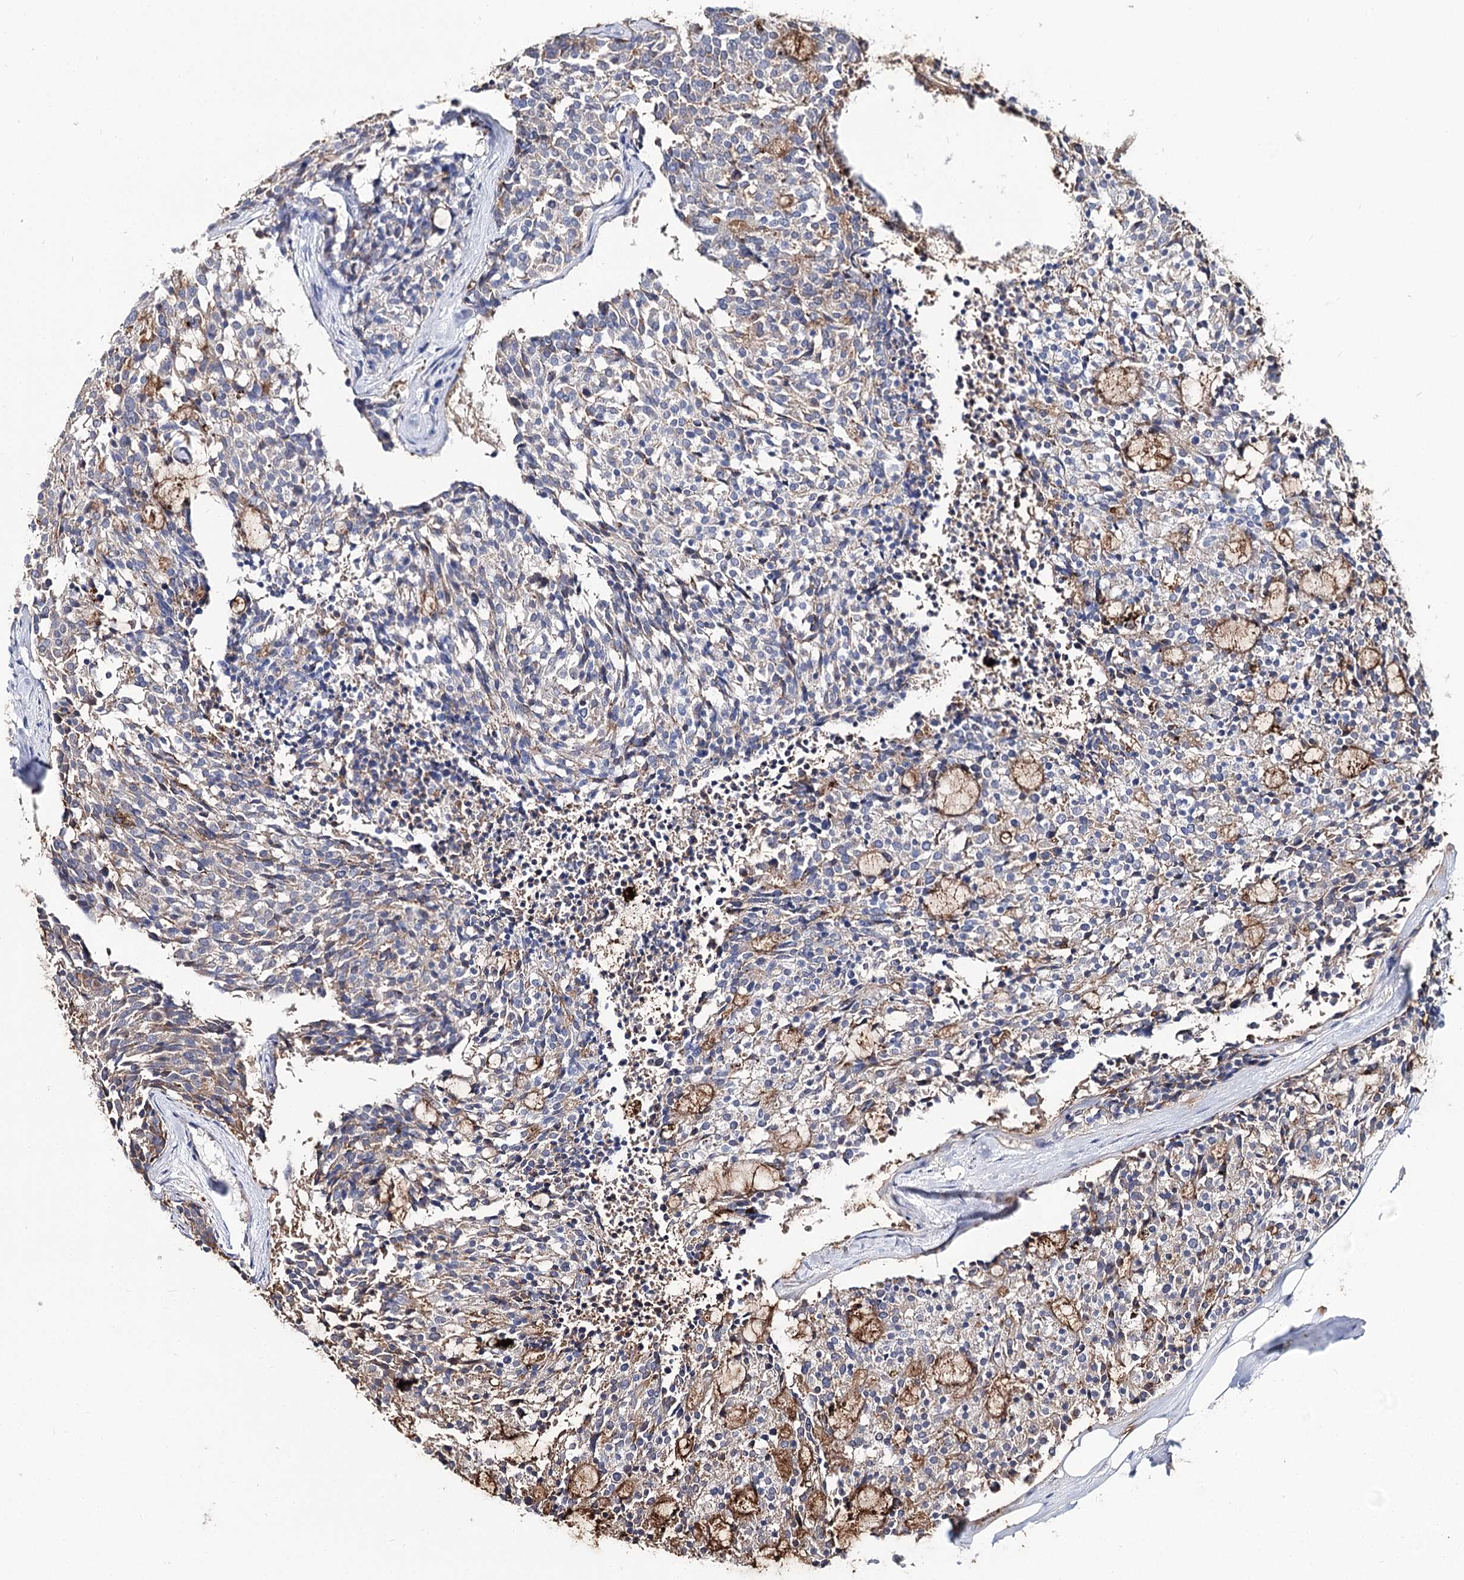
{"staining": {"intensity": "negative", "quantity": "none", "location": "none"}, "tissue": "carcinoid", "cell_type": "Tumor cells", "image_type": "cancer", "snomed": [{"axis": "morphology", "description": "Carcinoid, malignant, NOS"}, {"axis": "topography", "description": "Pancreas"}], "caption": "IHC micrograph of malignant carcinoid stained for a protein (brown), which exhibits no positivity in tumor cells. Brightfield microscopy of immunohistochemistry stained with DAB (3,3'-diaminobenzidine) (brown) and hematoxylin (blue), captured at high magnification.", "gene": "UGP2", "patient": {"sex": "female", "age": 54}}